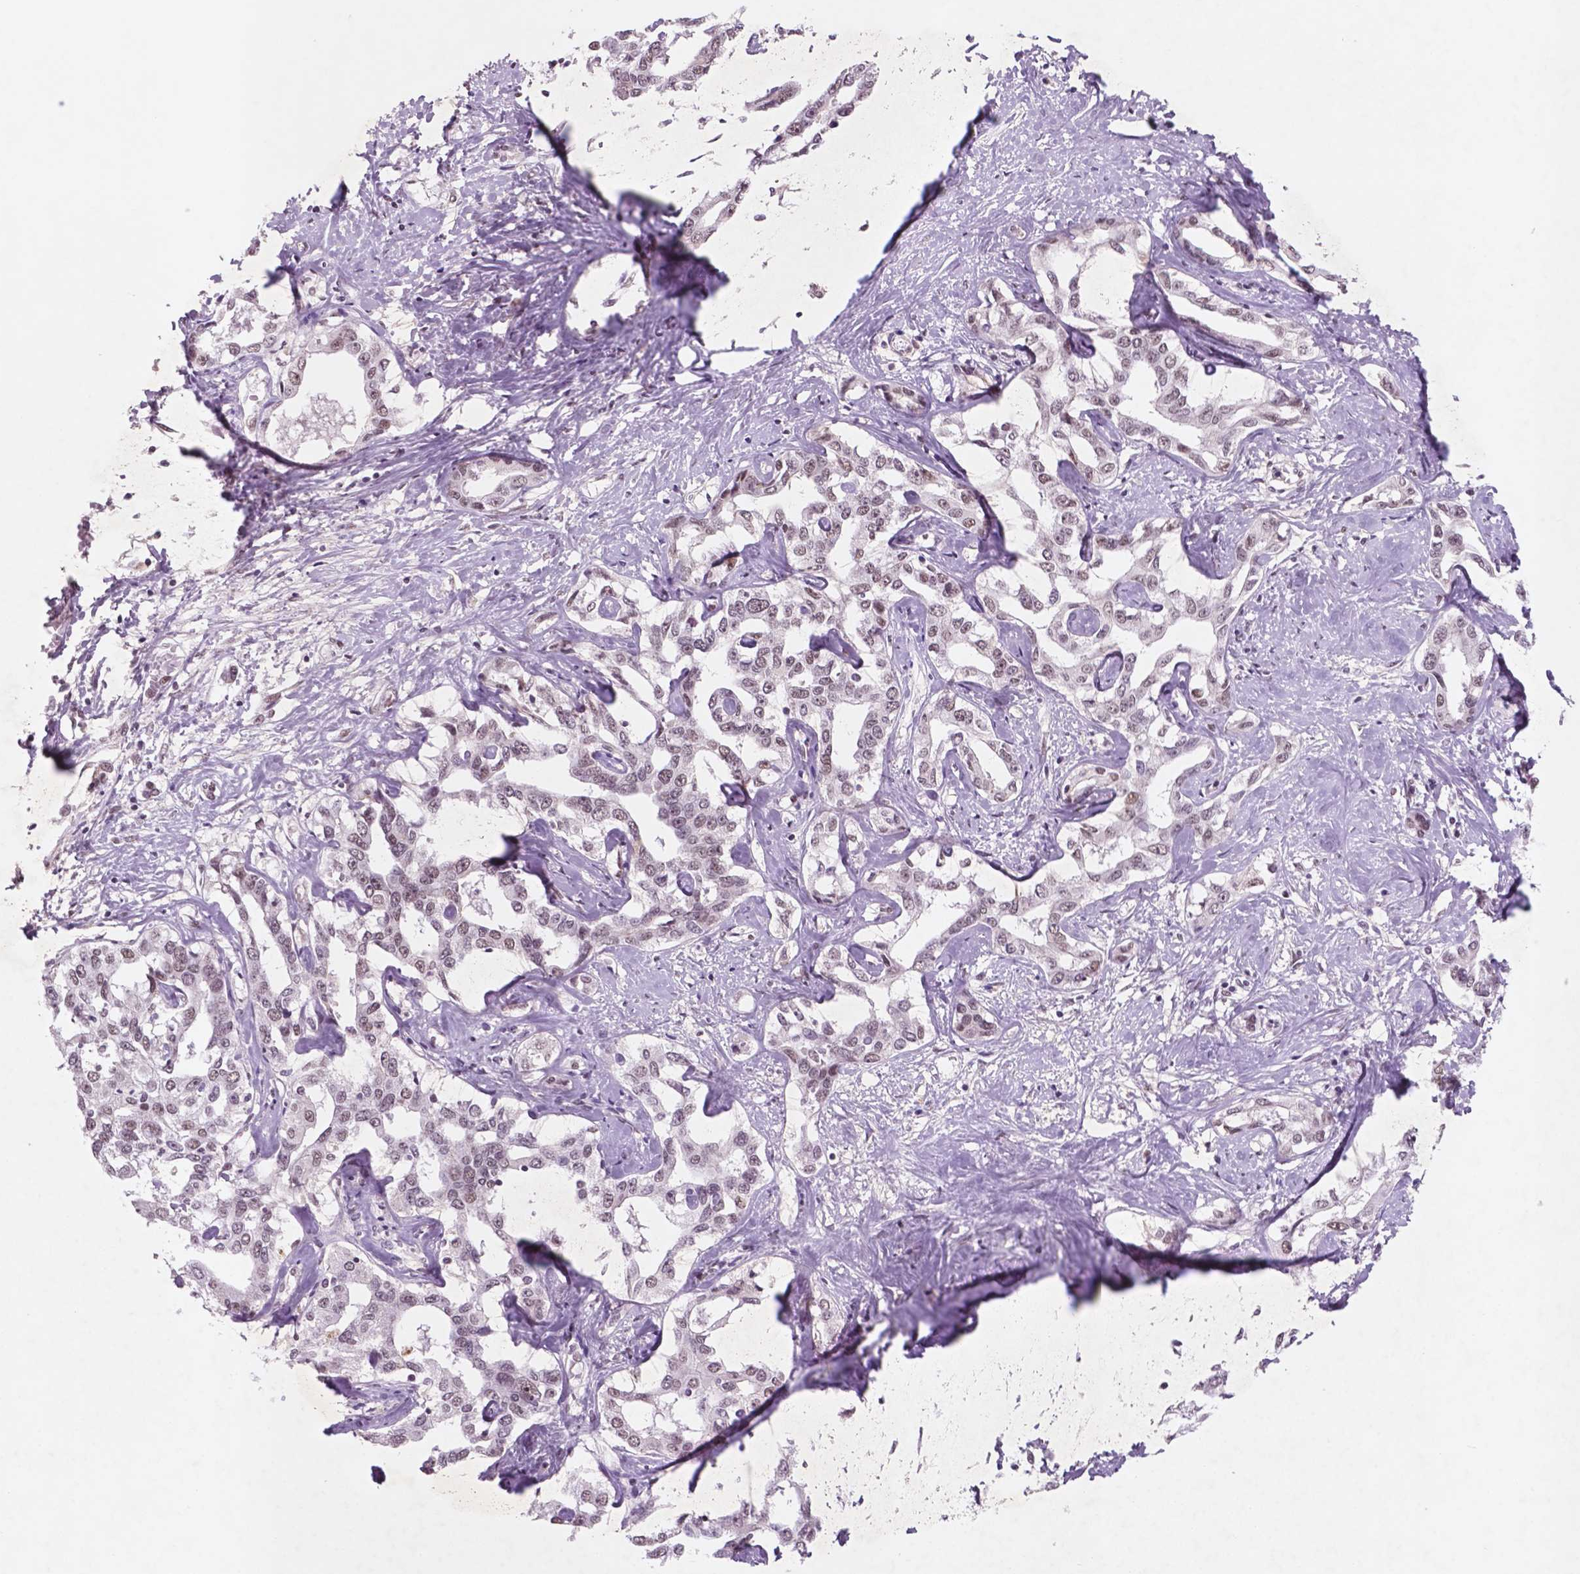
{"staining": {"intensity": "weak", "quantity": ">75%", "location": "nuclear"}, "tissue": "liver cancer", "cell_type": "Tumor cells", "image_type": "cancer", "snomed": [{"axis": "morphology", "description": "Cholangiocarcinoma"}, {"axis": "topography", "description": "Liver"}], "caption": "Immunohistochemistry (IHC) of liver cholangiocarcinoma displays low levels of weak nuclear expression in about >75% of tumor cells.", "gene": "CTR9", "patient": {"sex": "male", "age": 59}}